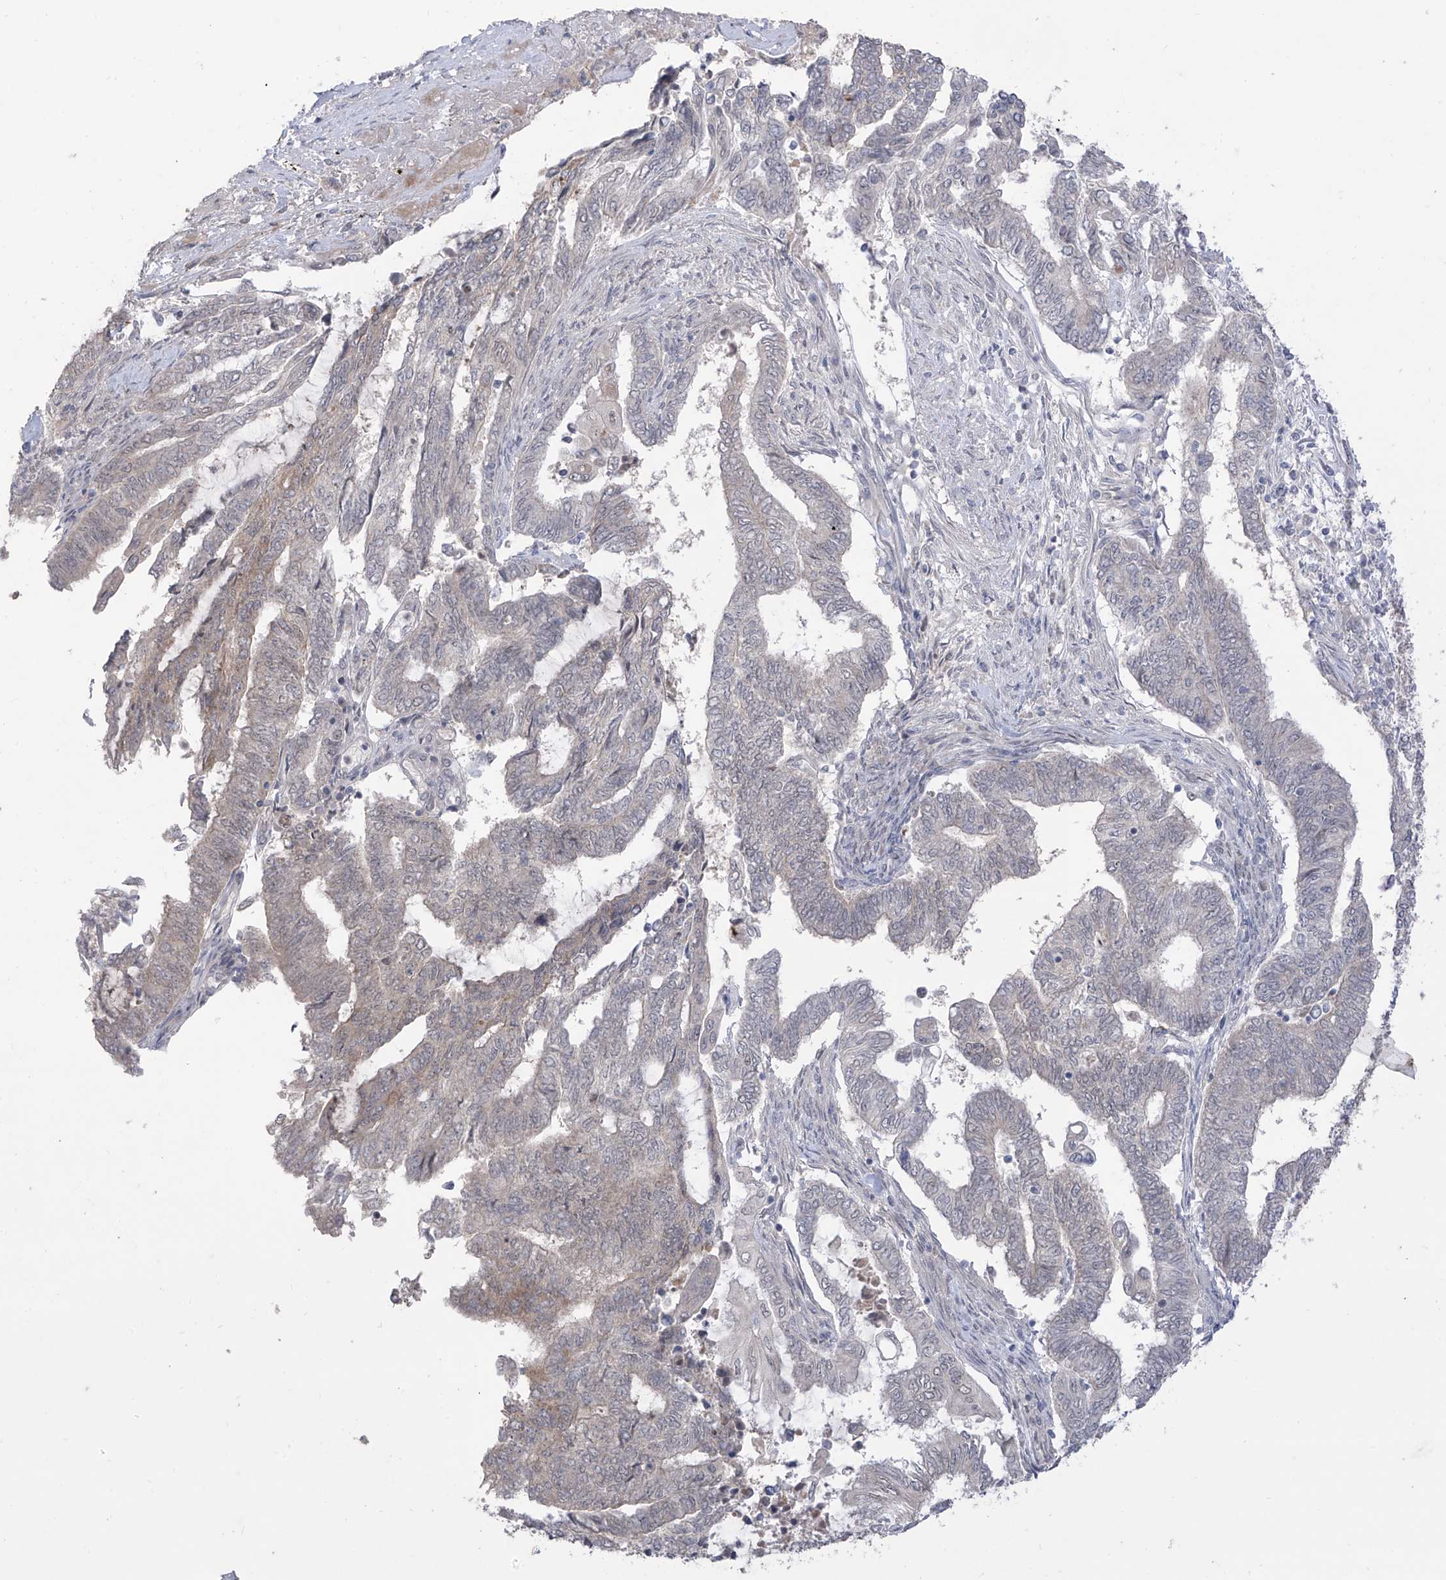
{"staining": {"intensity": "weak", "quantity": "<25%", "location": "cytoplasmic/membranous"}, "tissue": "endometrial cancer", "cell_type": "Tumor cells", "image_type": "cancer", "snomed": [{"axis": "morphology", "description": "Adenocarcinoma, NOS"}, {"axis": "topography", "description": "Uterus"}, {"axis": "topography", "description": "Endometrium"}], "caption": "The immunohistochemistry (IHC) micrograph has no significant positivity in tumor cells of endometrial cancer tissue.", "gene": "OGT", "patient": {"sex": "female", "age": 70}}